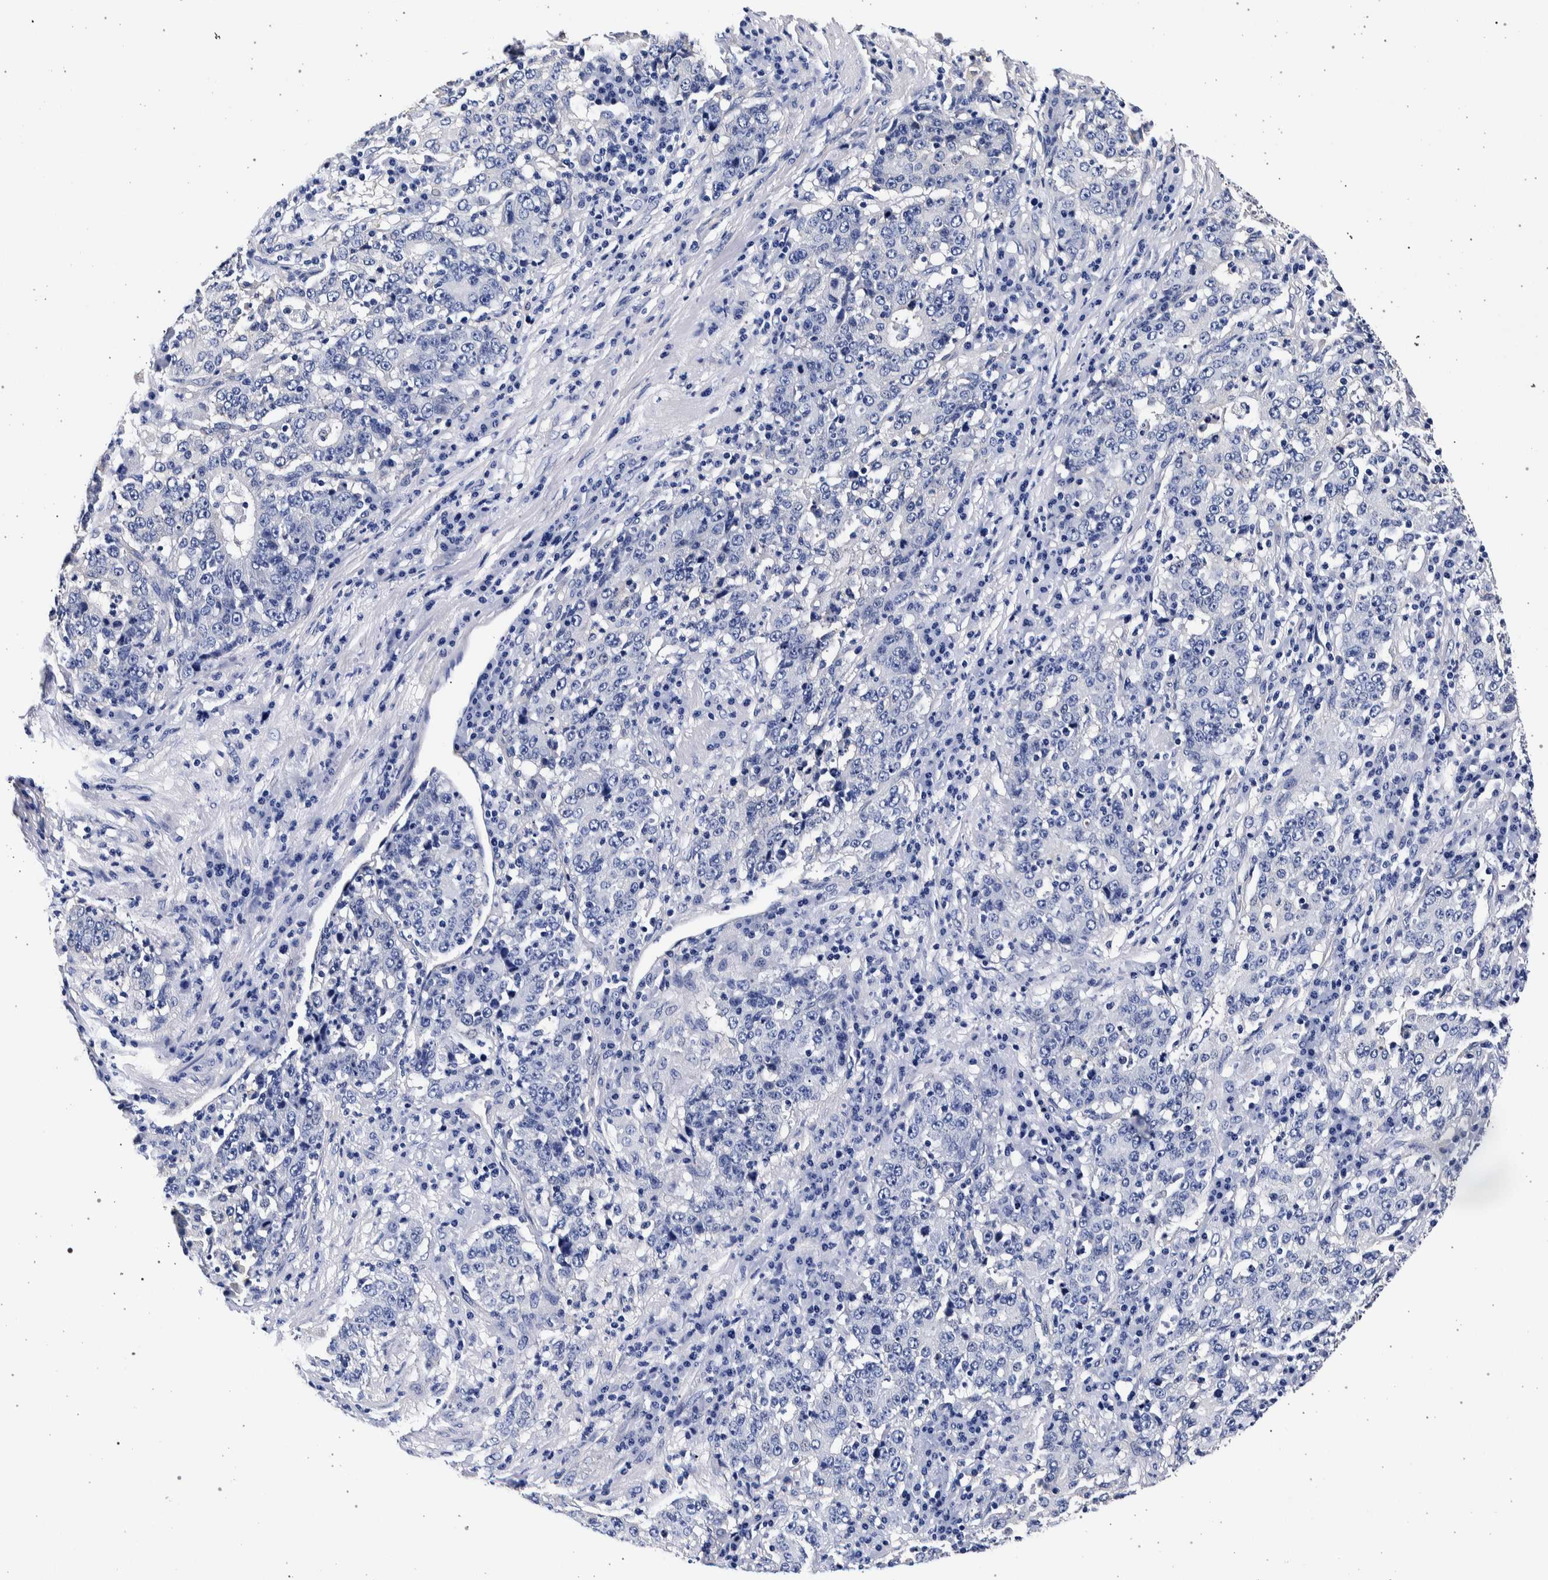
{"staining": {"intensity": "negative", "quantity": "none", "location": "none"}, "tissue": "stomach cancer", "cell_type": "Tumor cells", "image_type": "cancer", "snomed": [{"axis": "morphology", "description": "Adenocarcinoma, NOS"}, {"axis": "topography", "description": "Stomach"}], "caption": "DAB immunohistochemical staining of human adenocarcinoma (stomach) reveals no significant staining in tumor cells.", "gene": "NIBAN2", "patient": {"sex": "male", "age": 59}}